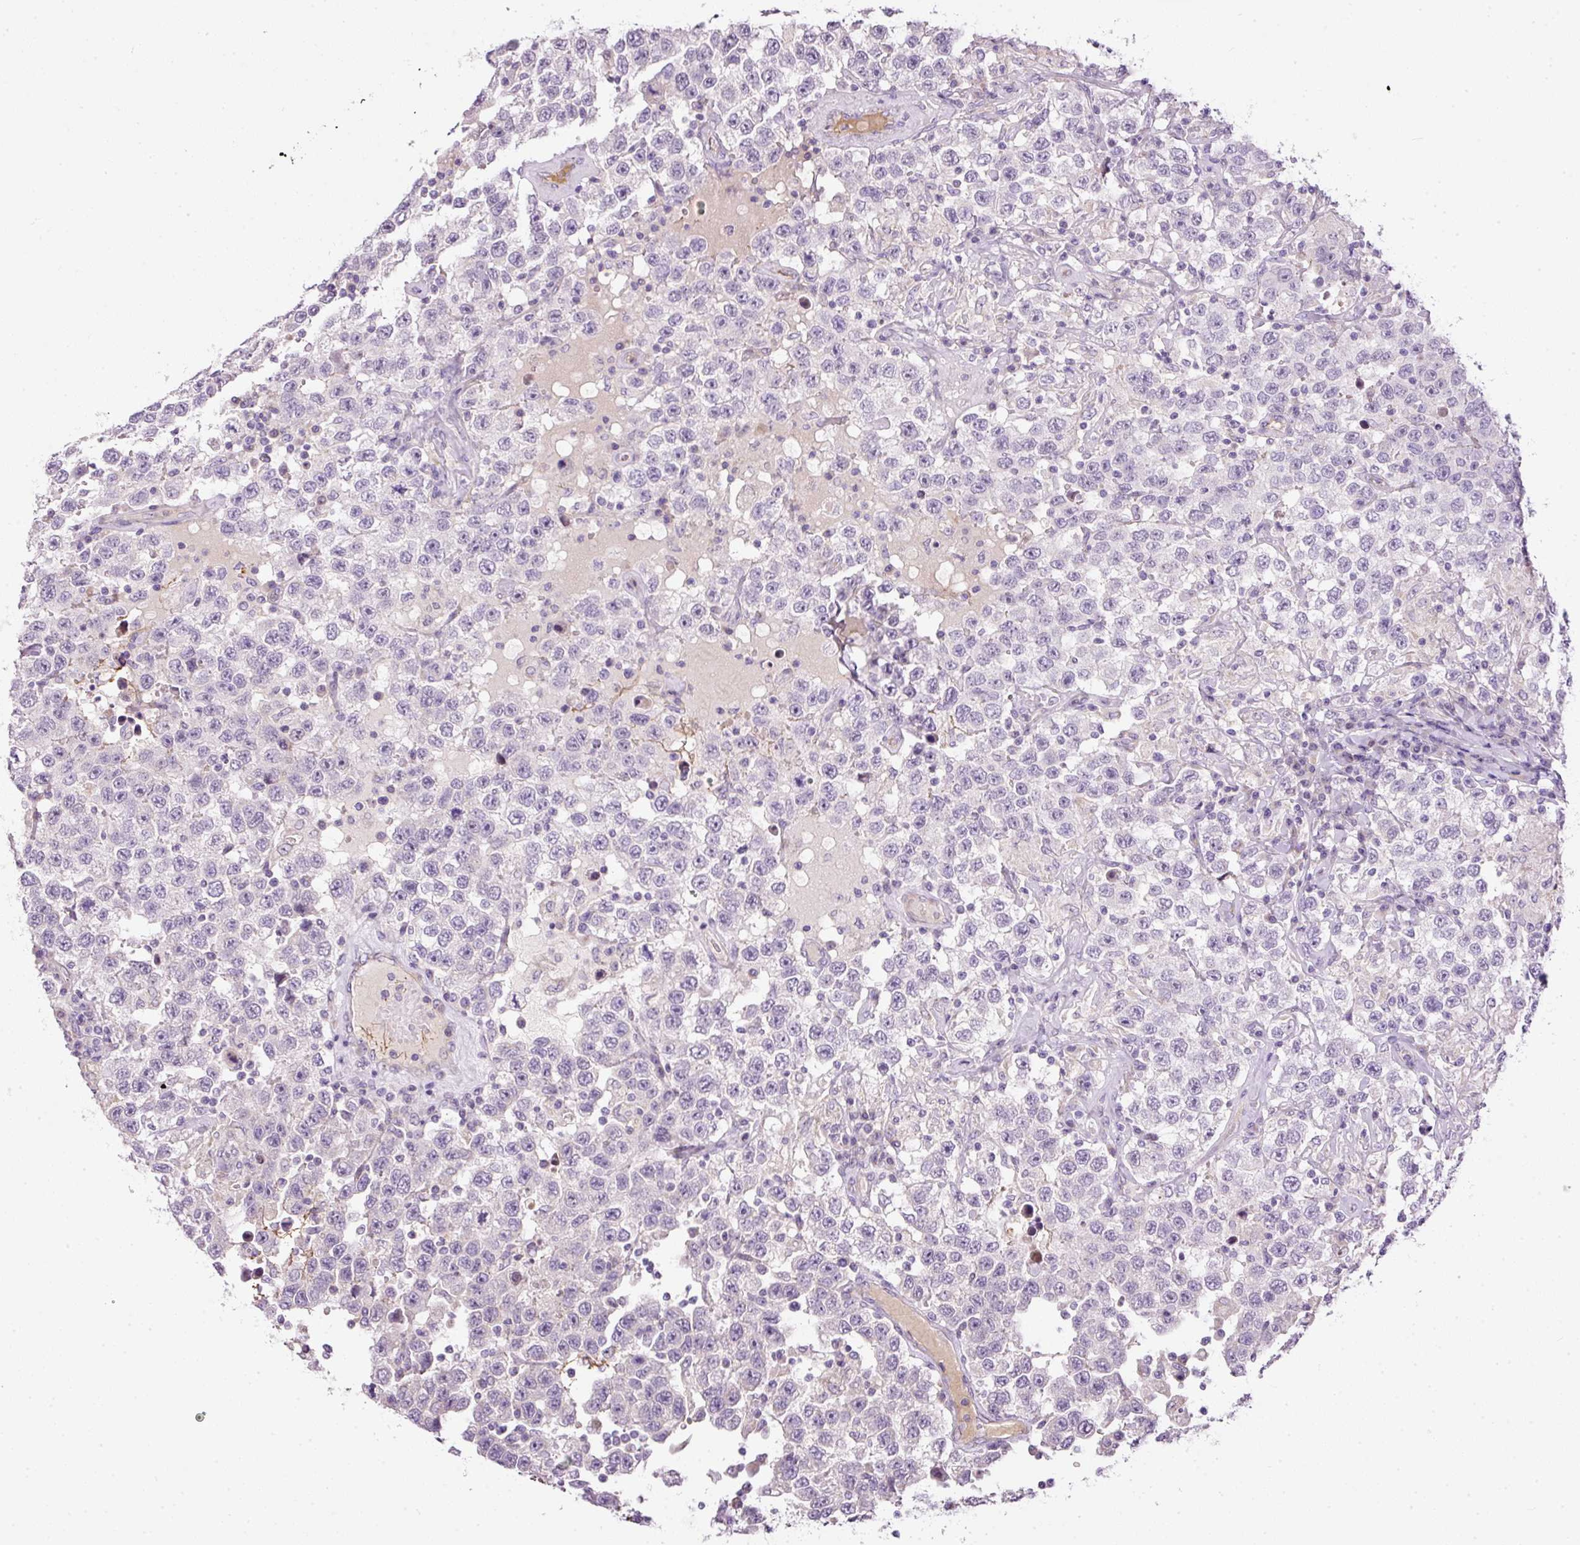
{"staining": {"intensity": "negative", "quantity": "none", "location": "none"}, "tissue": "testis cancer", "cell_type": "Tumor cells", "image_type": "cancer", "snomed": [{"axis": "morphology", "description": "Seminoma, NOS"}, {"axis": "topography", "description": "Testis"}], "caption": "Testis cancer (seminoma) stained for a protein using IHC exhibits no positivity tumor cells.", "gene": "KPNA5", "patient": {"sex": "male", "age": 41}}